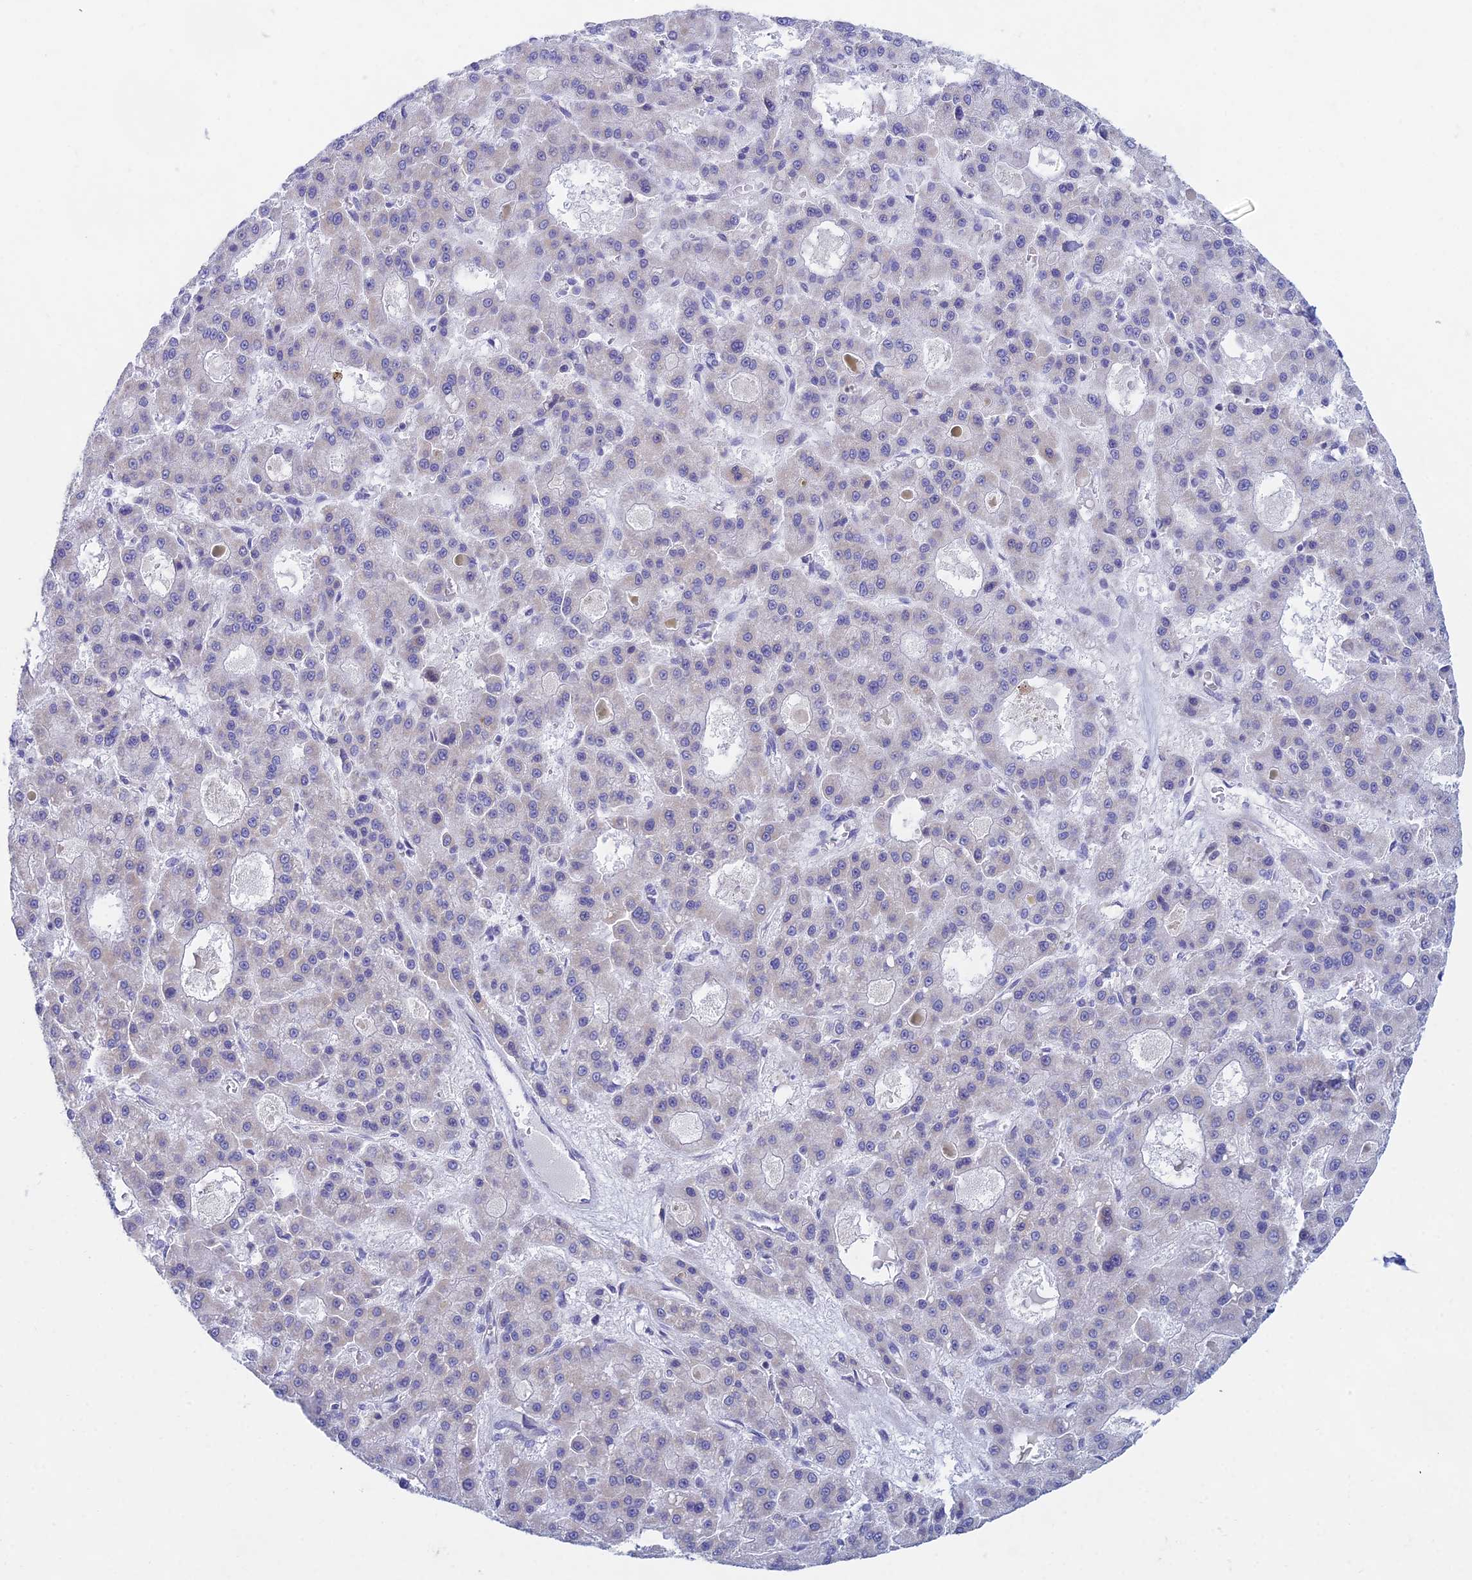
{"staining": {"intensity": "negative", "quantity": "none", "location": "none"}, "tissue": "liver cancer", "cell_type": "Tumor cells", "image_type": "cancer", "snomed": [{"axis": "morphology", "description": "Carcinoma, Hepatocellular, NOS"}, {"axis": "topography", "description": "Liver"}], "caption": "The histopathology image exhibits no staining of tumor cells in hepatocellular carcinoma (liver).", "gene": "PRR13", "patient": {"sex": "male", "age": 70}}